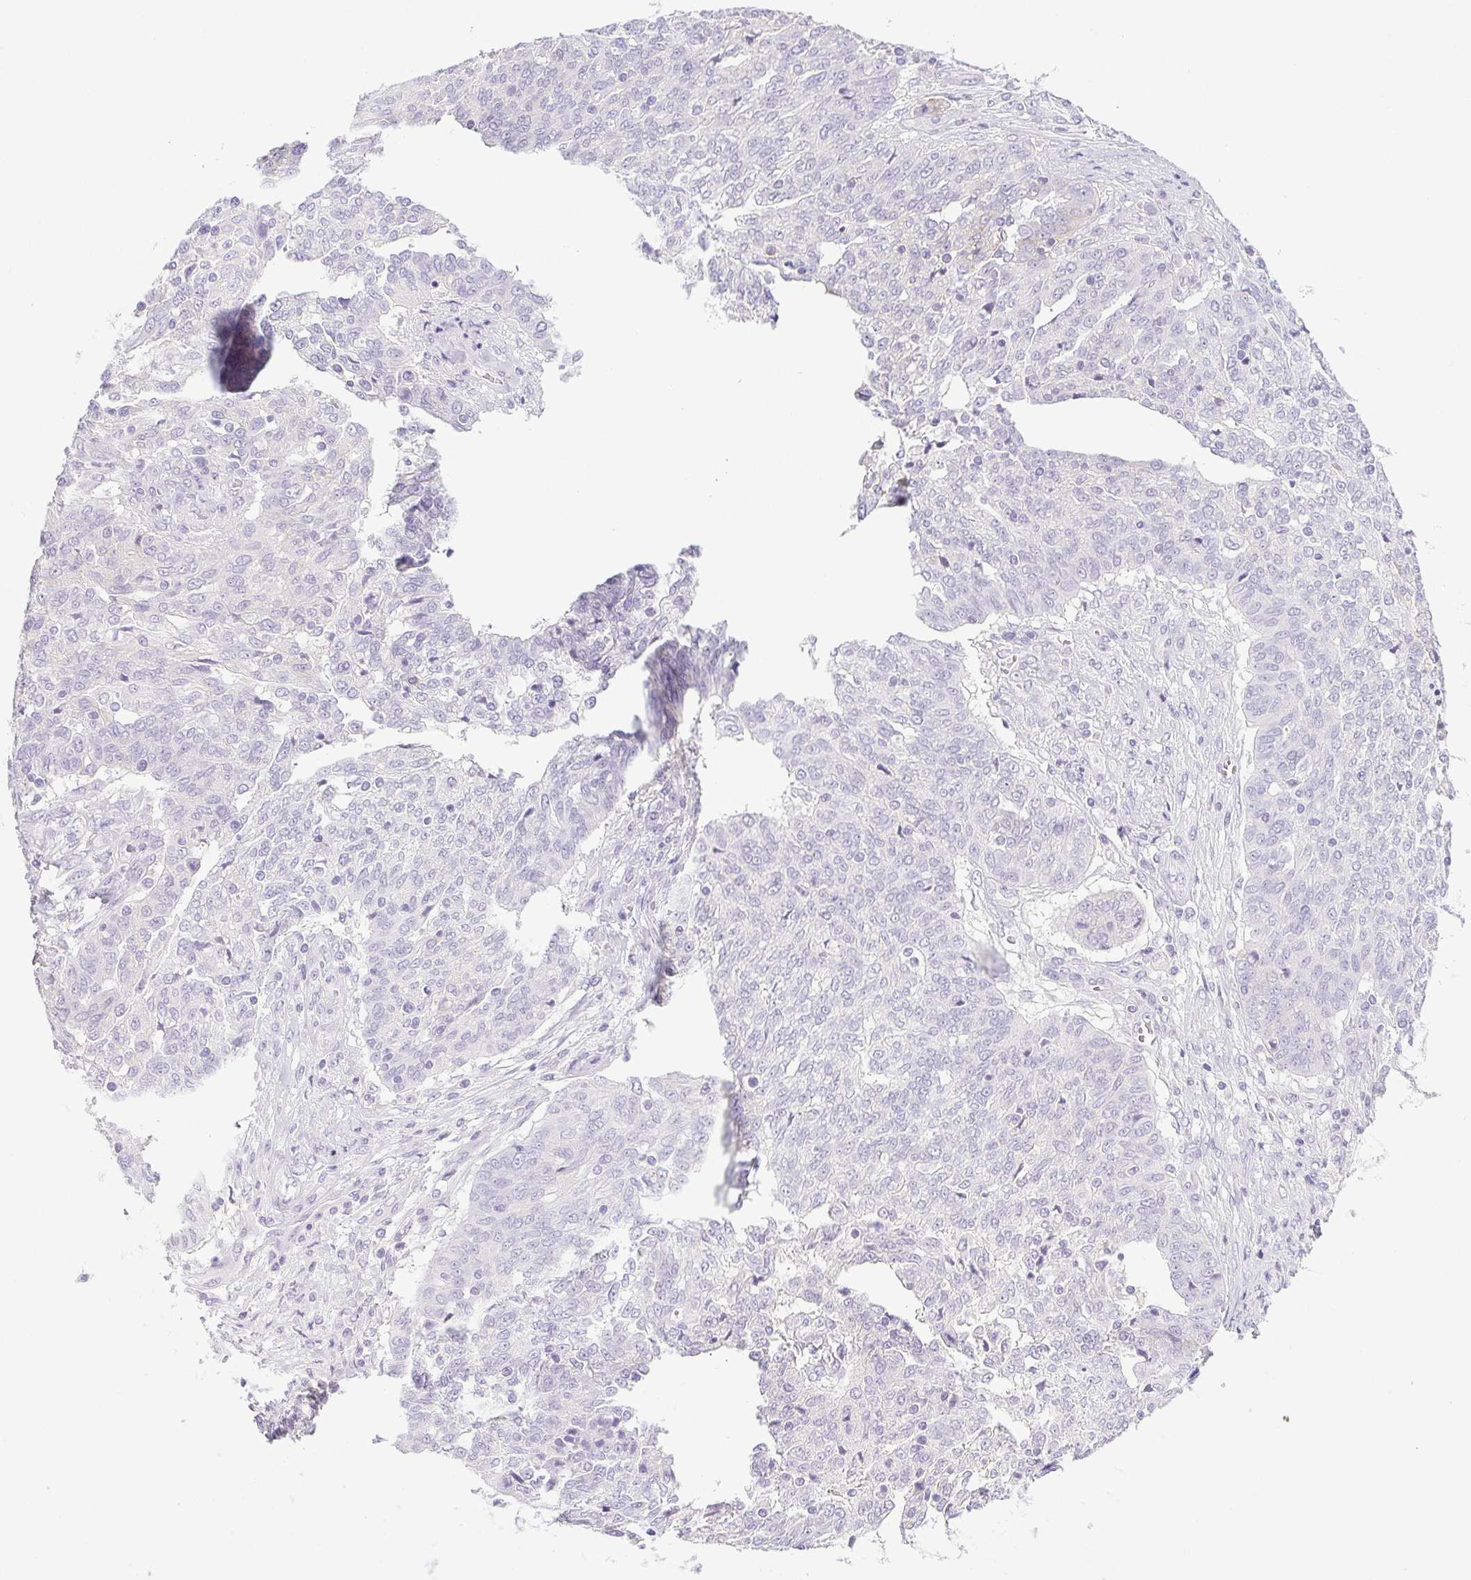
{"staining": {"intensity": "negative", "quantity": "none", "location": "none"}, "tissue": "ovarian cancer", "cell_type": "Tumor cells", "image_type": "cancer", "snomed": [{"axis": "morphology", "description": "Cystadenocarcinoma, serous, NOS"}, {"axis": "topography", "description": "Ovary"}], "caption": "Immunohistochemistry (IHC) micrograph of human ovarian cancer stained for a protein (brown), which displays no staining in tumor cells. (DAB (3,3'-diaminobenzidine) immunohistochemistry (IHC), high magnification).", "gene": "HLA-G", "patient": {"sex": "female", "age": 67}}